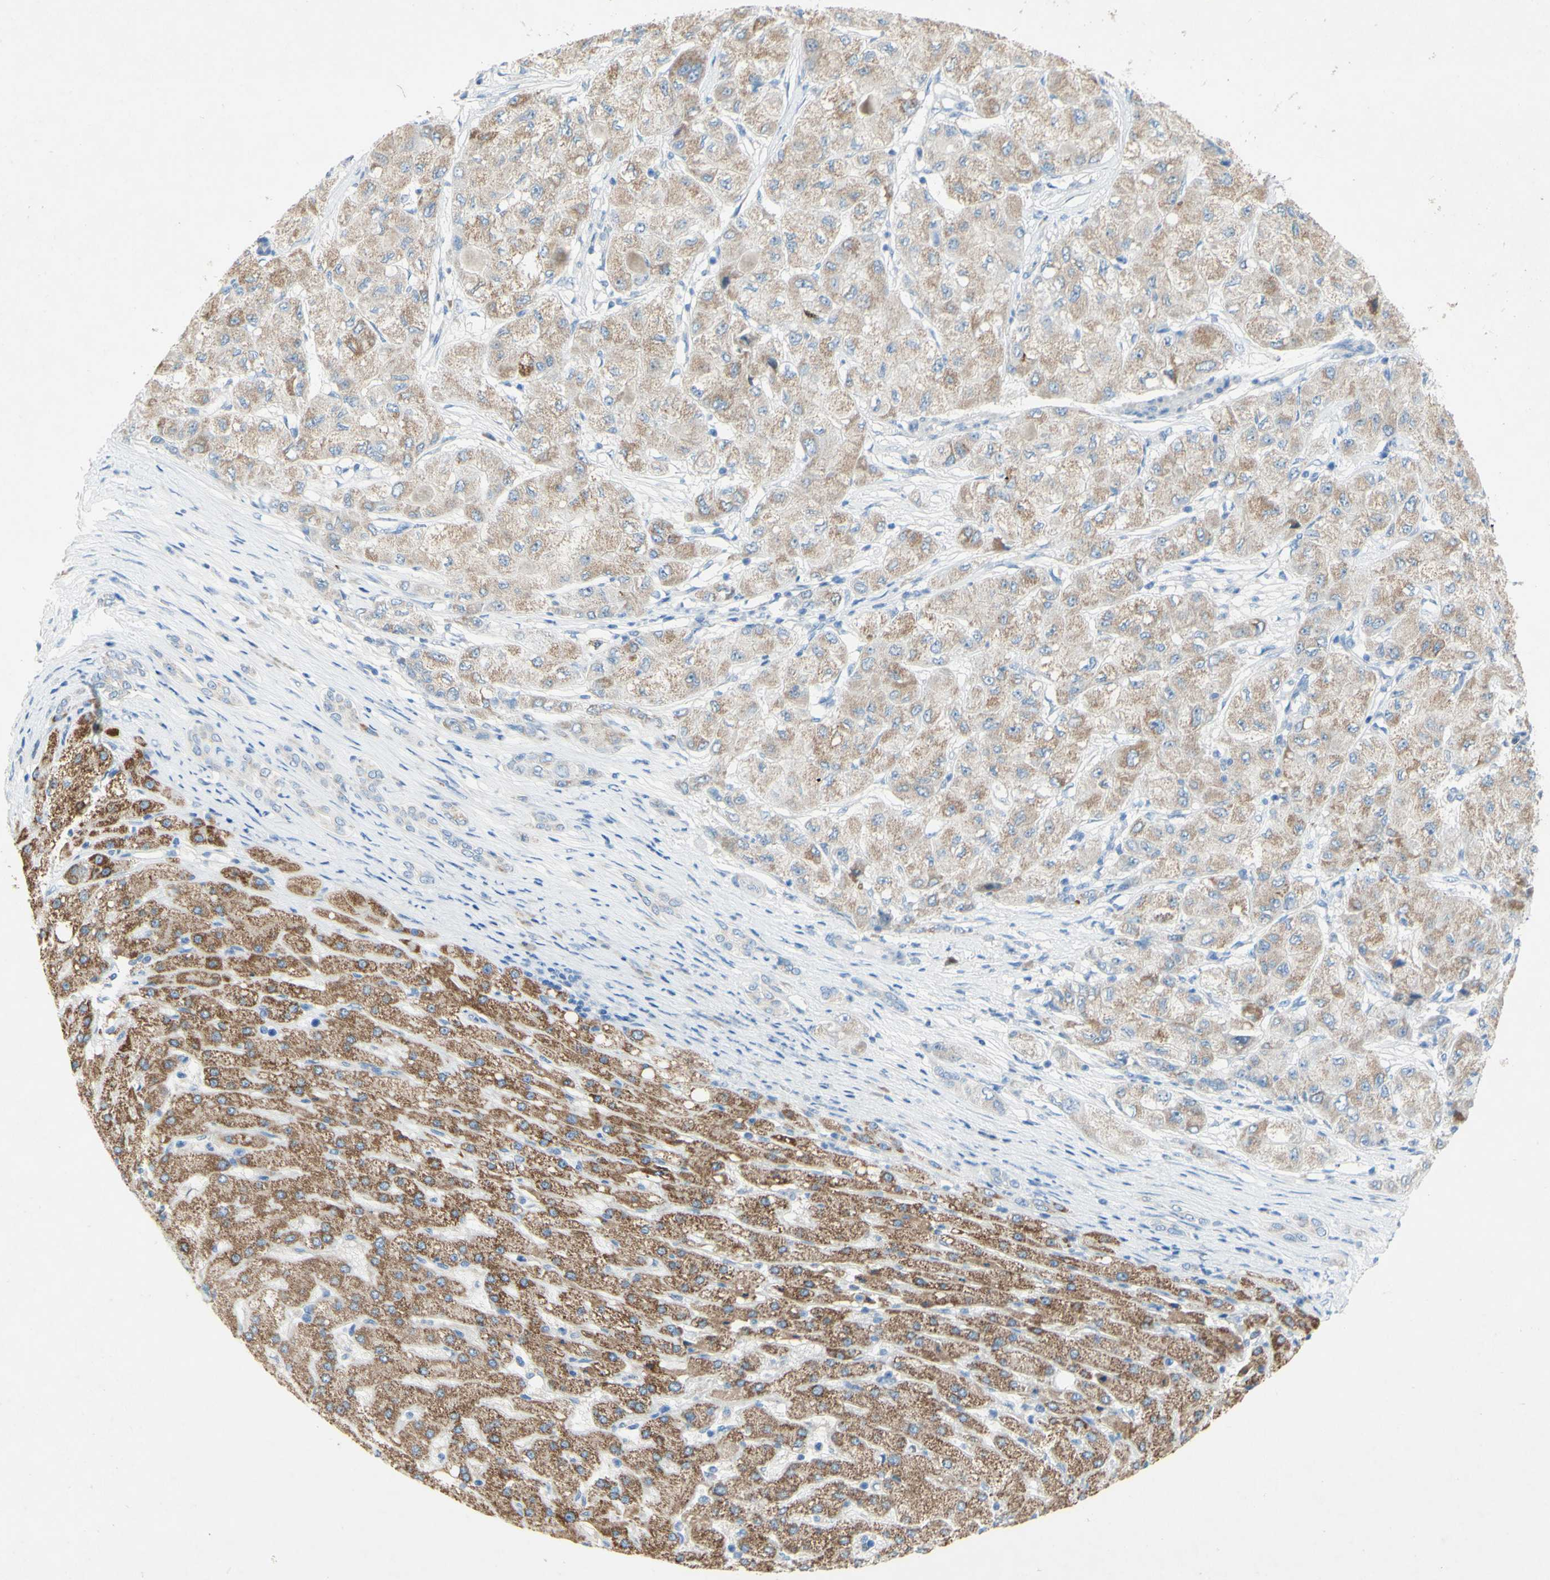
{"staining": {"intensity": "weak", "quantity": ">75%", "location": "cytoplasmic/membranous"}, "tissue": "liver cancer", "cell_type": "Tumor cells", "image_type": "cancer", "snomed": [{"axis": "morphology", "description": "Carcinoma, Hepatocellular, NOS"}, {"axis": "topography", "description": "Liver"}], "caption": "Liver hepatocellular carcinoma stained with a protein marker shows weak staining in tumor cells.", "gene": "ACADL", "patient": {"sex": "male", "age": 80}}